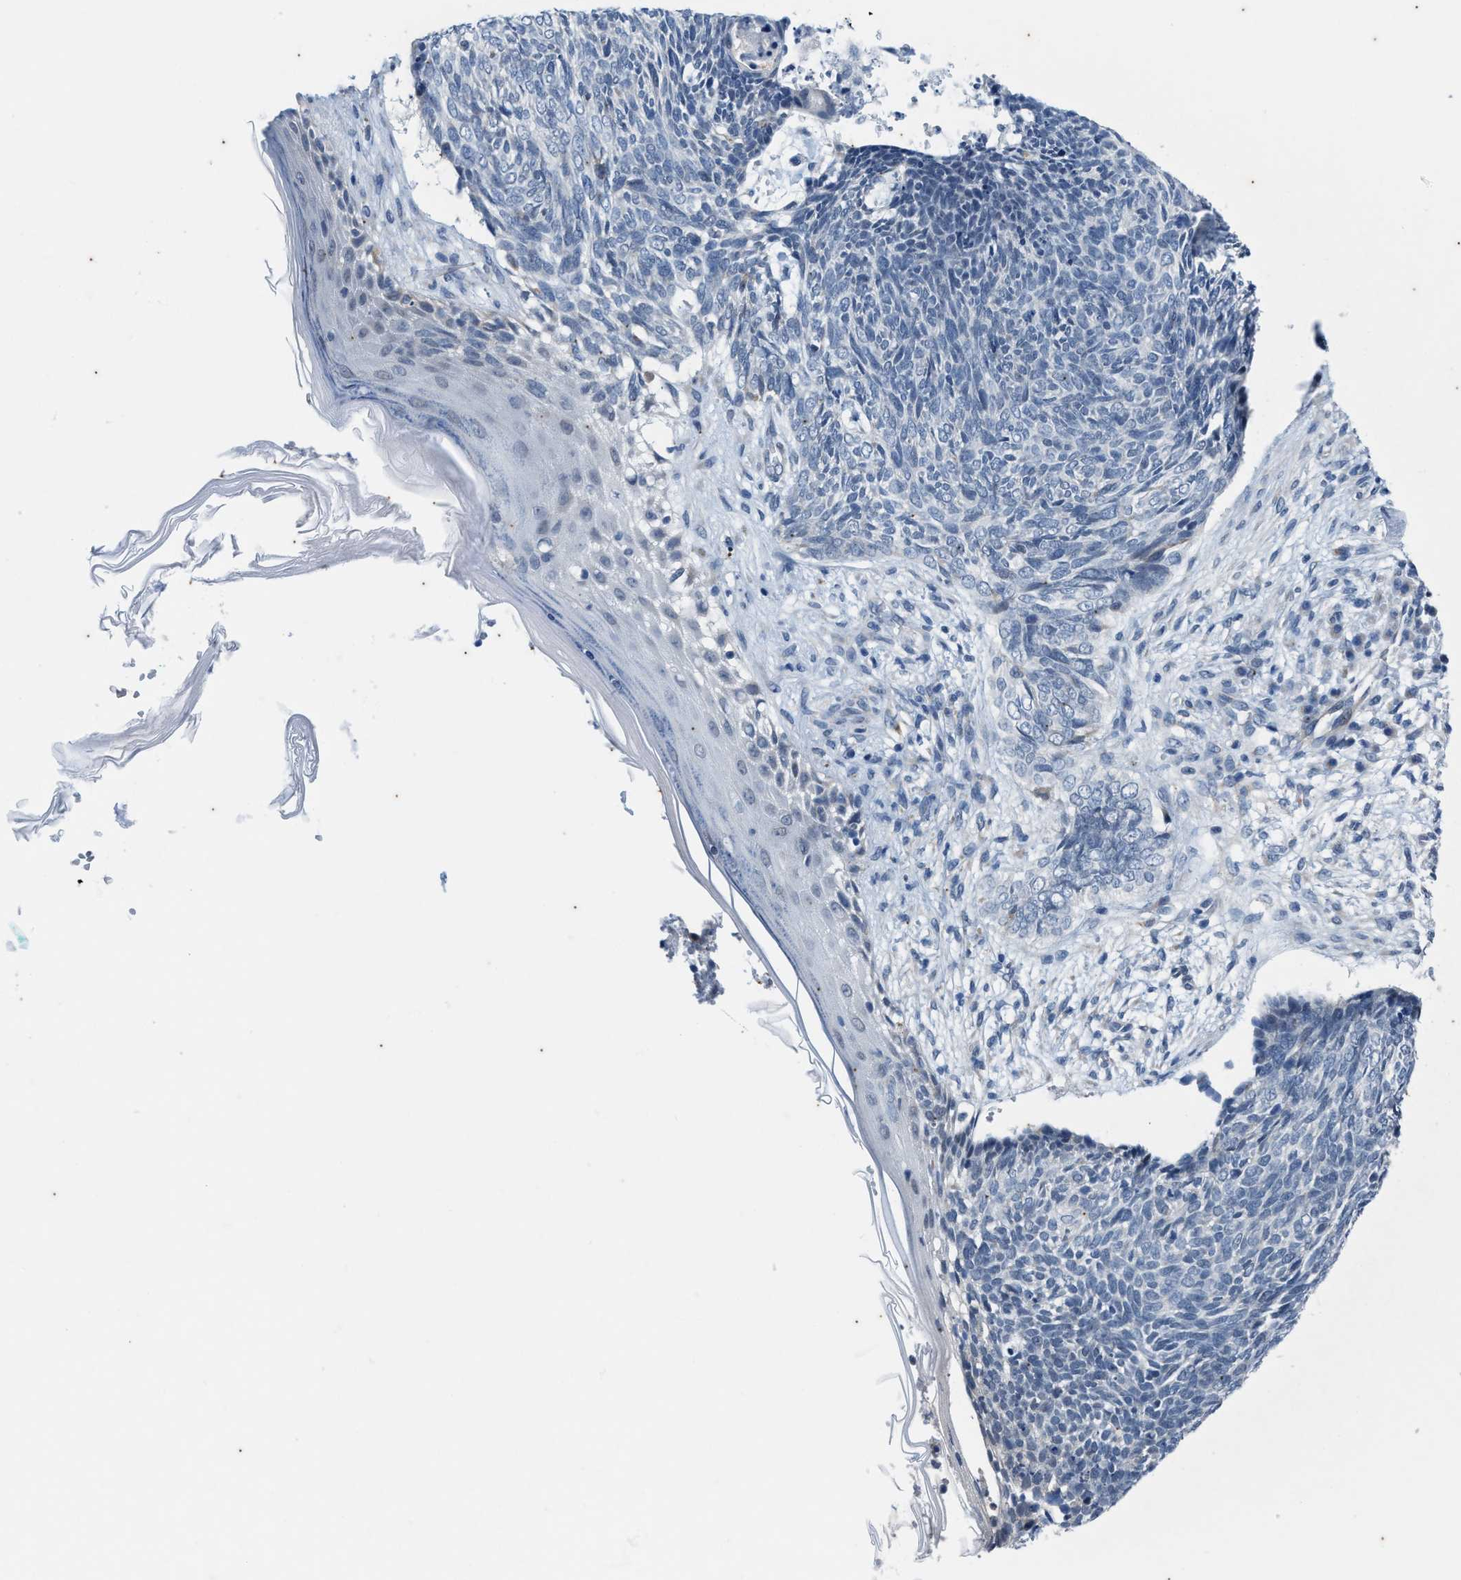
{"staining": {"intensity": "negative", "quantity": "none", "location": "none"}, "tissue": "skin cancer", "cell_type": "Tumor cells", "image_type": "cancer", "snomed": [{"axis": "morphology", "description": "Basal cell carcinoma"}, {"axis": "topography", "description": "Skin"}], "caption": "Tumor cells show no significant protein expression in skin cancer (basal cell carcinoma).", "gene": "KIF24", "patient": {"sex": "female", "age": 84}}